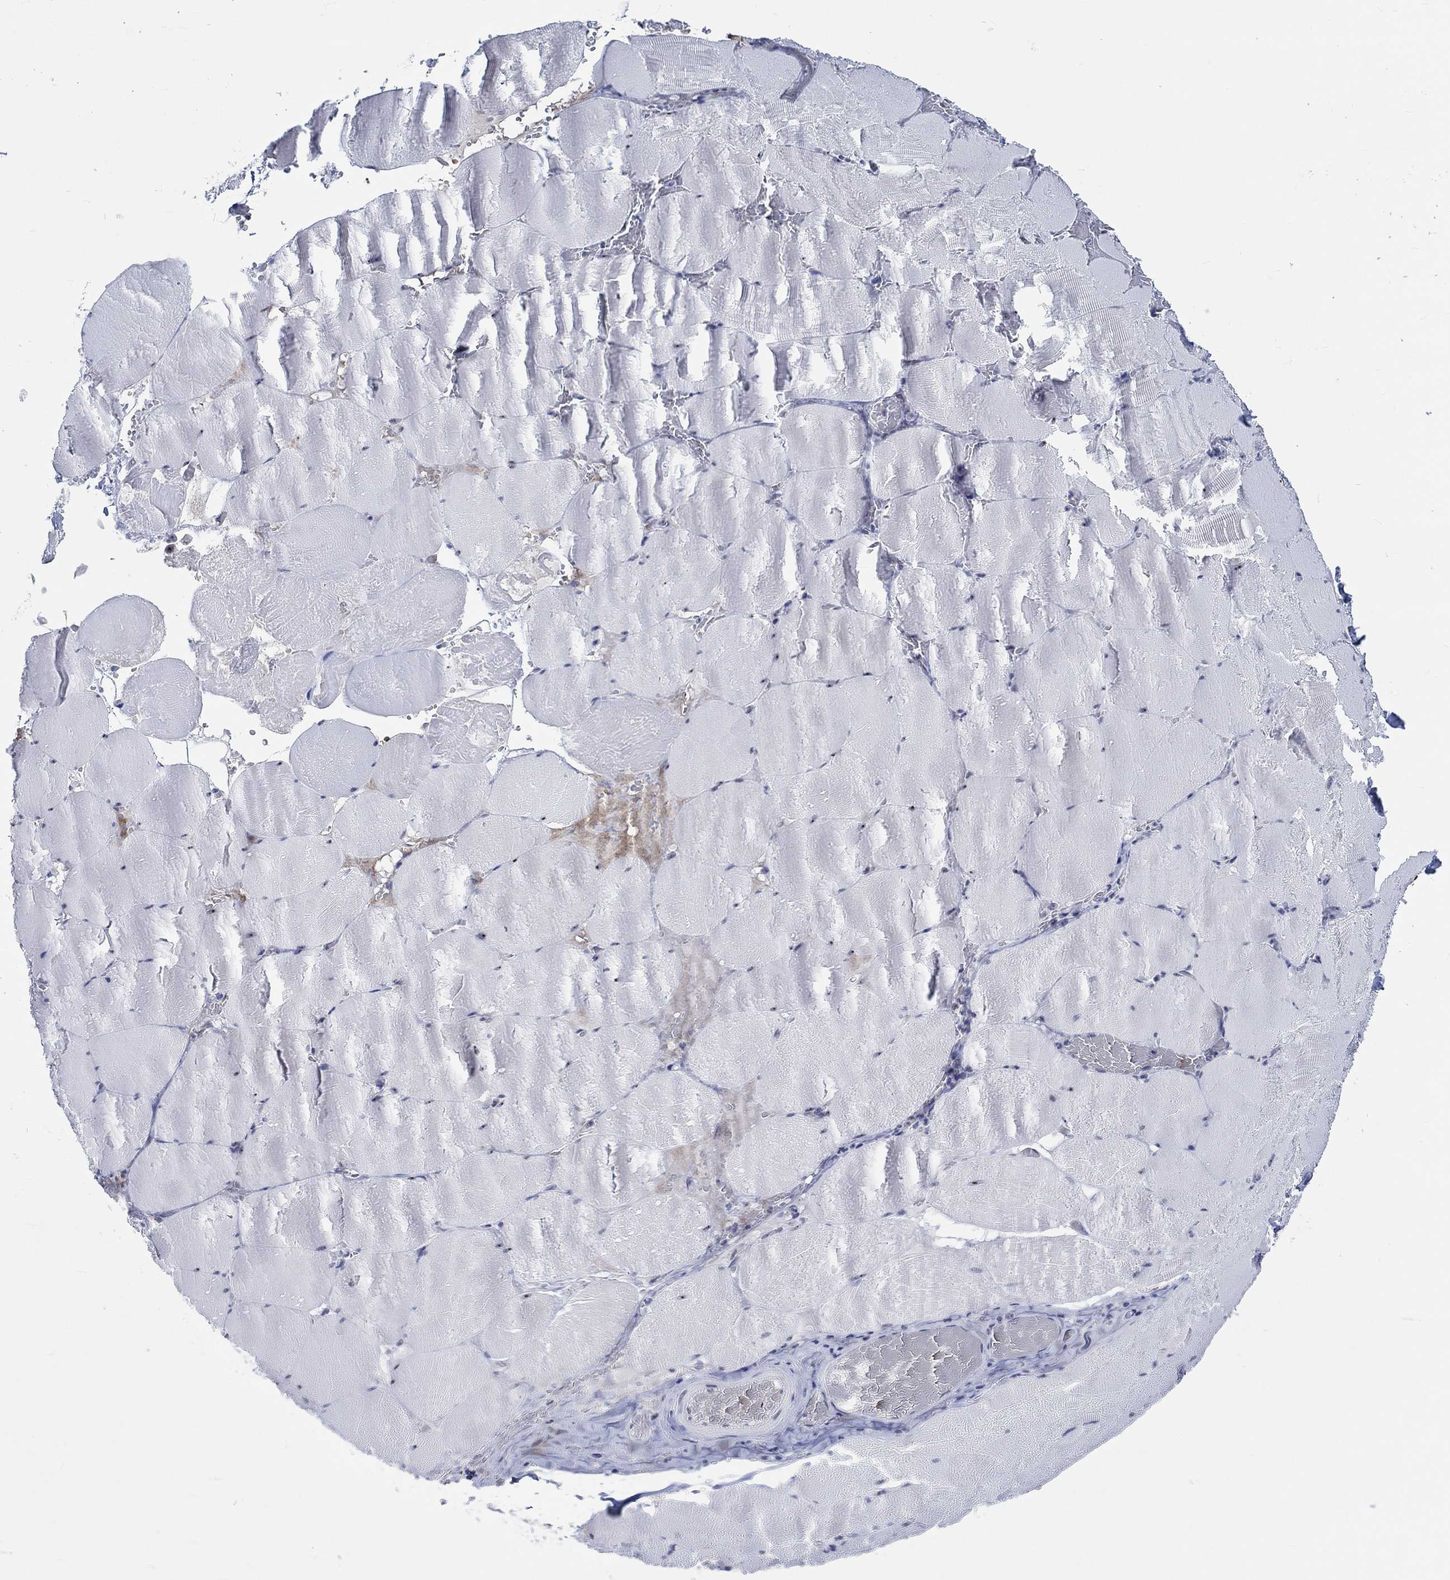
{"staining": {"intensity": "strong", "quantity": "25%-75%", "location": "nuclear"}, "tissue": "skeletal muscle", "cell_type": "Myocytes", "image_type": "normal", "snomed": [{"axis": "morphology", "description": "Normal tissue, NOS"}, {"axis": "morphology", "description": "Malignant melanoma, Metastatic site"}, {"axis": "topography", "description": "Skeletal muscle"}], "caption": "Human skeletal muscle stained with a brown dye shows strong nuclear positive staining in approximately 25%-75% of myocytes.", "gene": "ZNF446", "patient": {"sex": "male", "age": 50}}